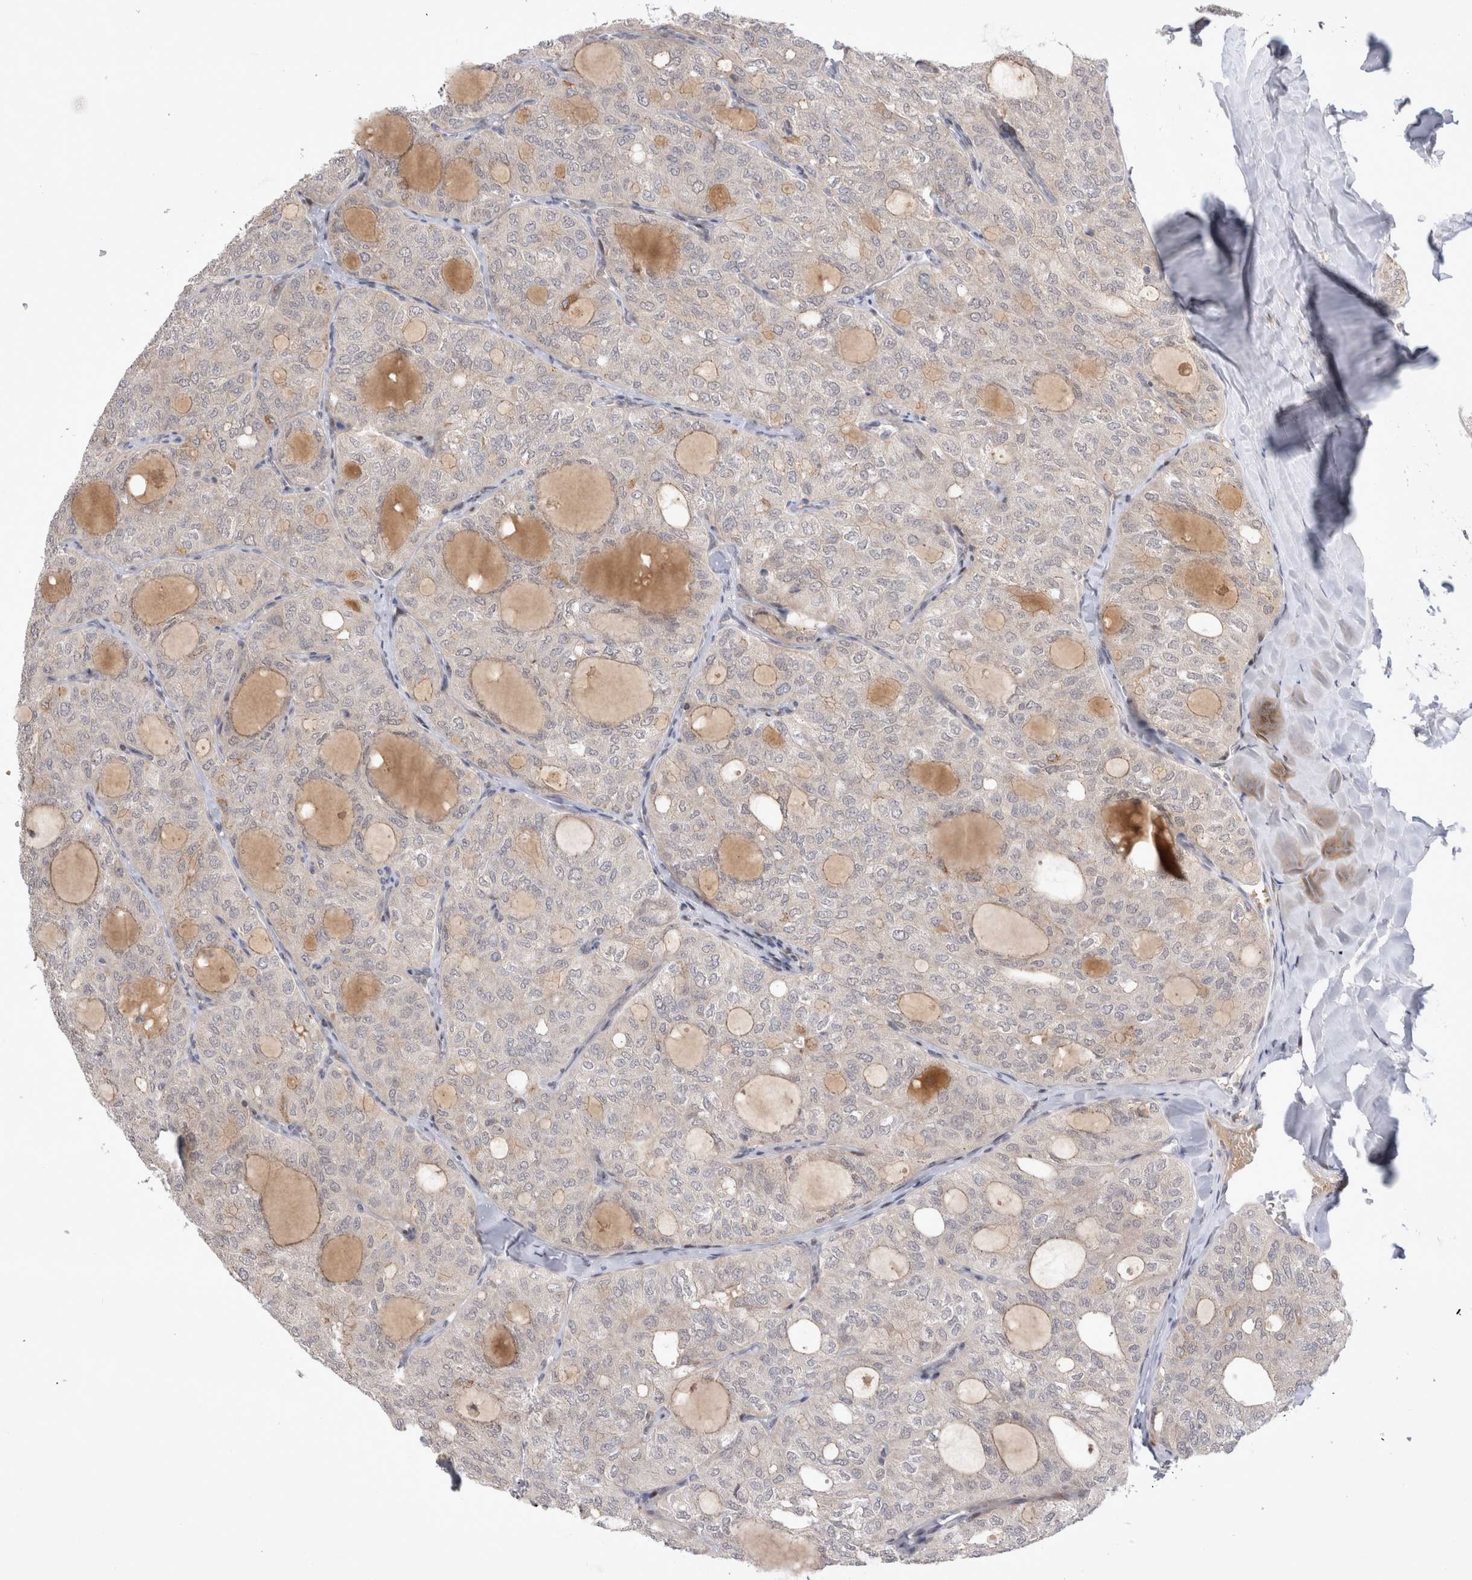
{"staining": {"intensity": "negative", "quantity": "none", "location": "none"}, "tissue": "thyroid cancer", "cell_type": "Tumor cells", "image_type": "cancer", "snomed": [{"axis": "morphology", "description": "Follicular adenoma carcinoma, NOS"}, {"axis": "topography", "description": "Thyroid gland"}], "caption": "An image of thyroid cancer stained for a protein displays no brown staining in tumor cells.", "gene": "PLEKHM1", "patient": {"sex": "male", "age": 75}}